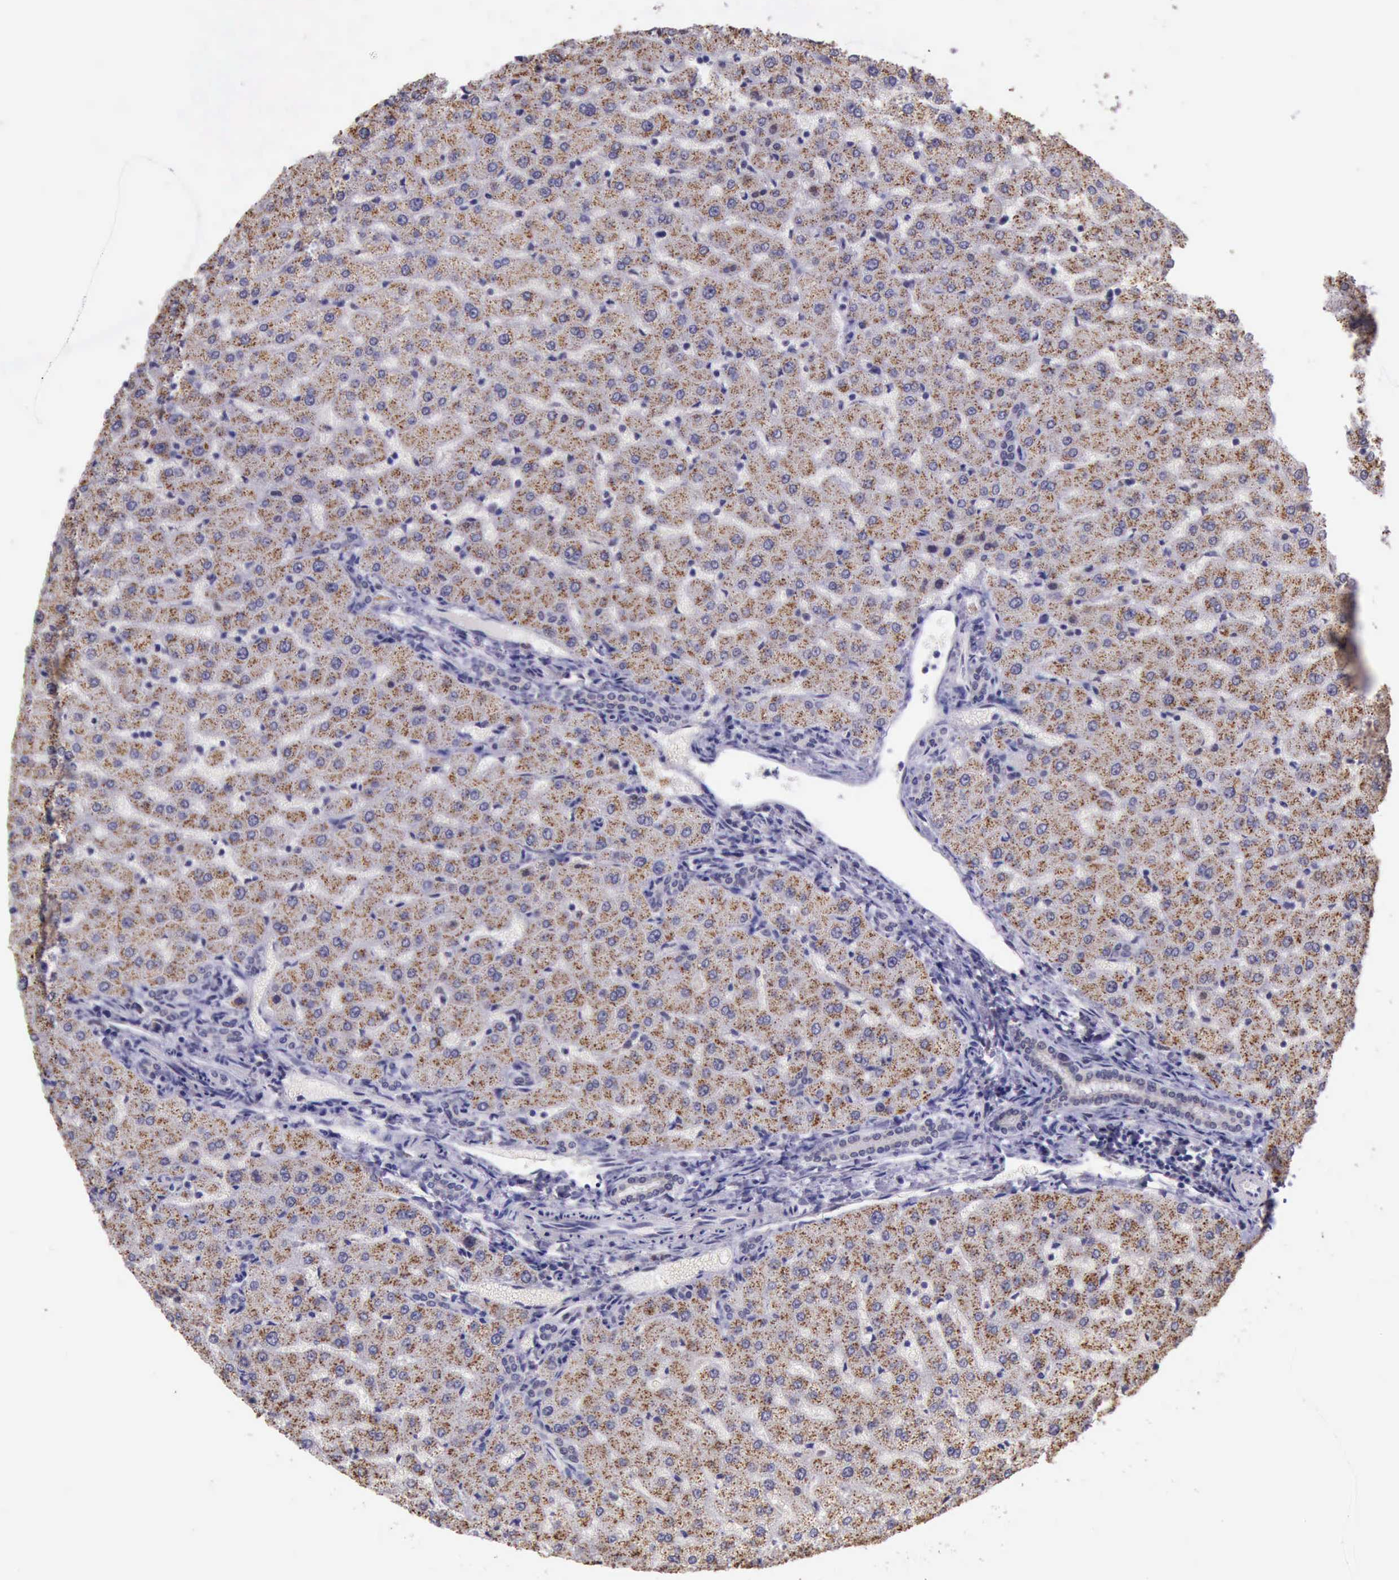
{"staining": {"intensity": "moderate", "quantity": ">75%", "location": "nuclear"}, "tissue": "liver", "cell_type": "Cholangiocytes", "image_type": "normal", "snomed": [{"axis": "morphology", "description": "Normal tissue, NOS"}, {"axis": "morphology", "description": "Fibrosis, NOS"}, {"axis": "topography", "description": "Liver"}], "caption": "Cholangiocytes demonstrate medium levels of moderate nuclear staining in approximately >75% of cells in unremarkable liver.", "gene": "PRPF39", "patient": {"sex": "female", "age": 29}}